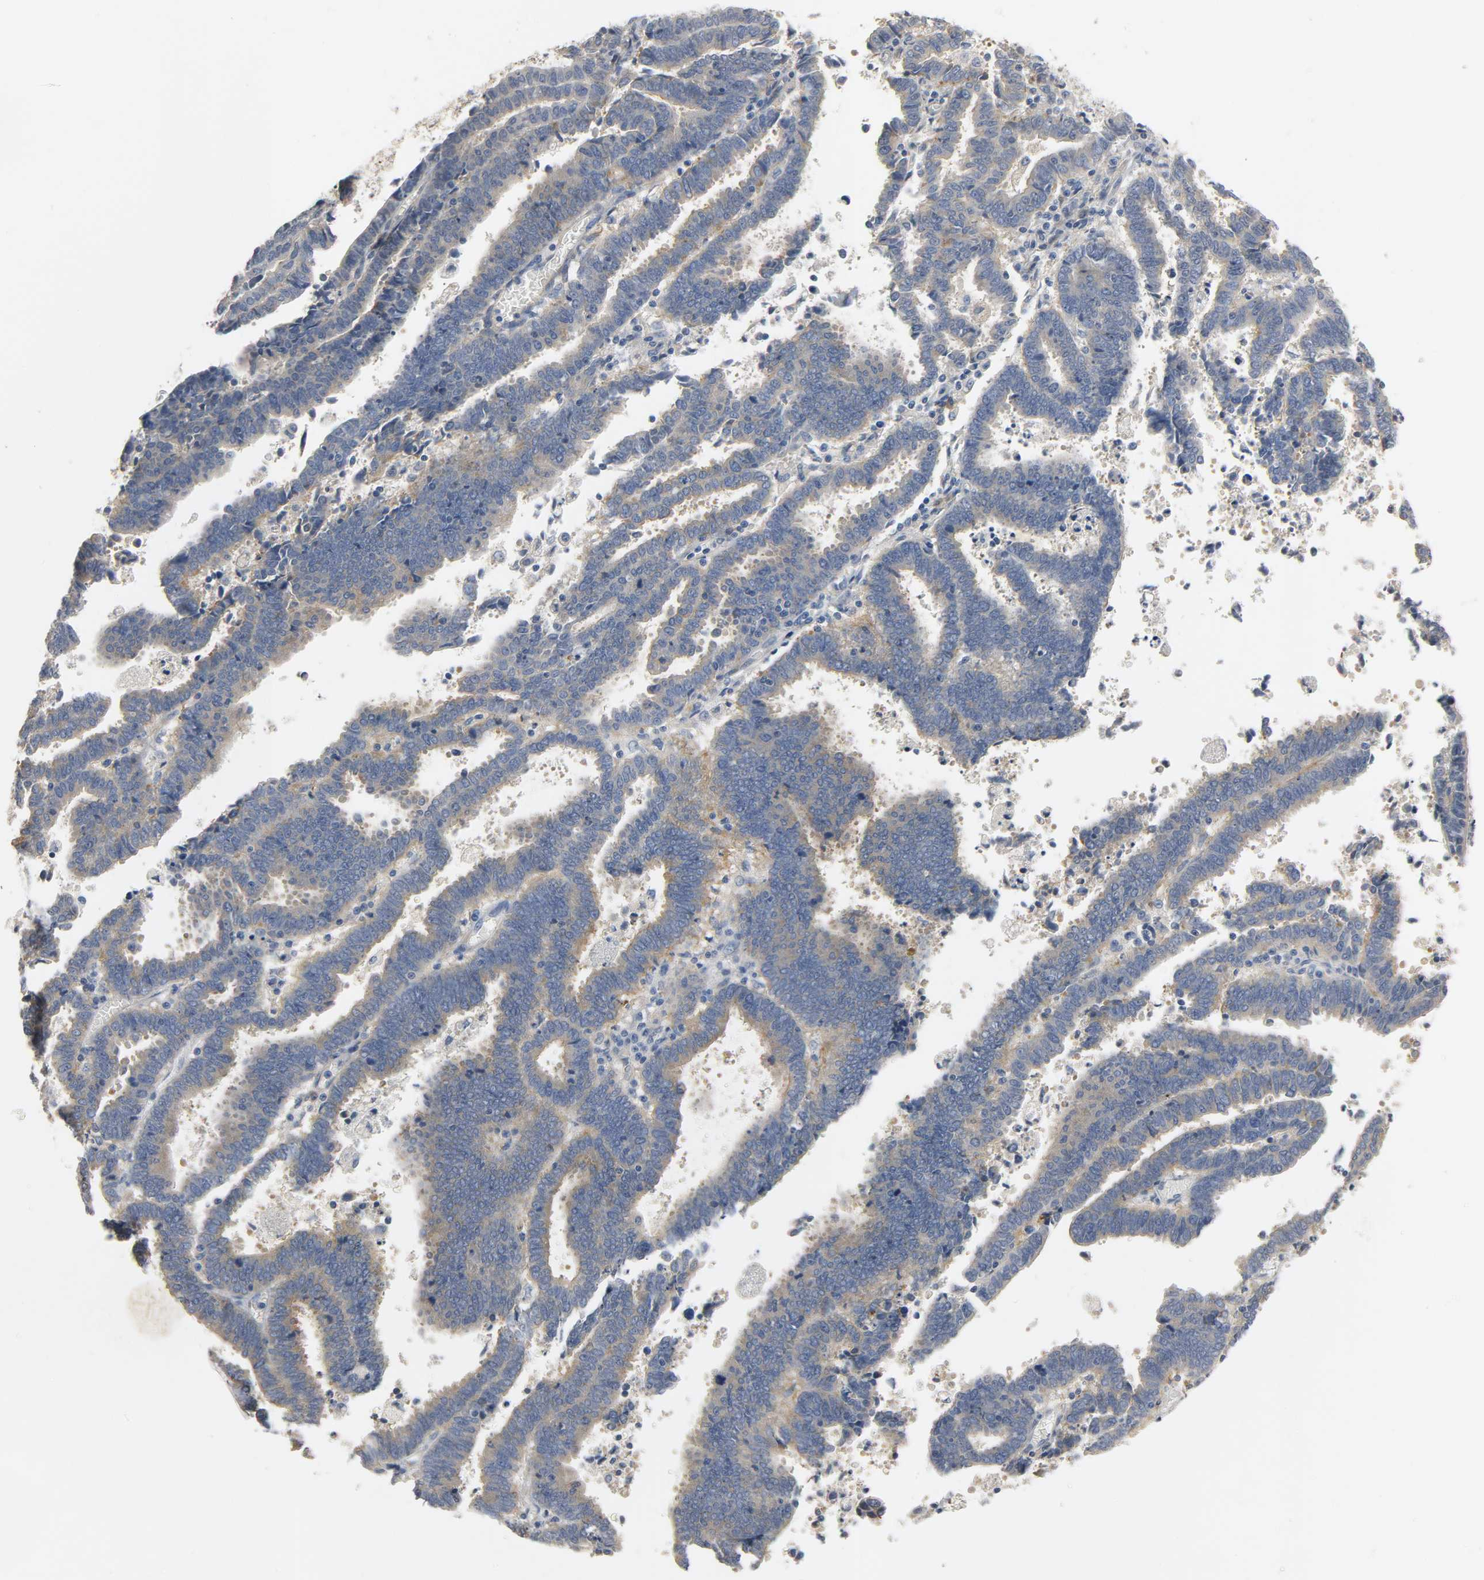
{"staining": {"intensity": "moderate", "quantity": ">75%", "location": "cytoplasmic/membranous"}, "tissue": "endometrial cancer", "cell_type": "Tumor cells", "image_type": "cancer", "snomed": [{"axis": "morphology", "description": "Adenocarcinoma, NOS"}, {"axis": "topography", "description": "Uterus"}], "caption": "Endometrial cancer (adenocarcinoma) was stained to show a protein in brown. There is medium levels of moderate cytoplasmic/membranous positivity in approximately >75% of tumor cells. The protein of interest is stained brown, and the nuclei are stained in blue (DAB (3,3'-diaminobenzidine) IHC with brightfield microscopy, high magnification).", "gene": "ARPC1A", "patient": {"sex": "female", "age": 83}}